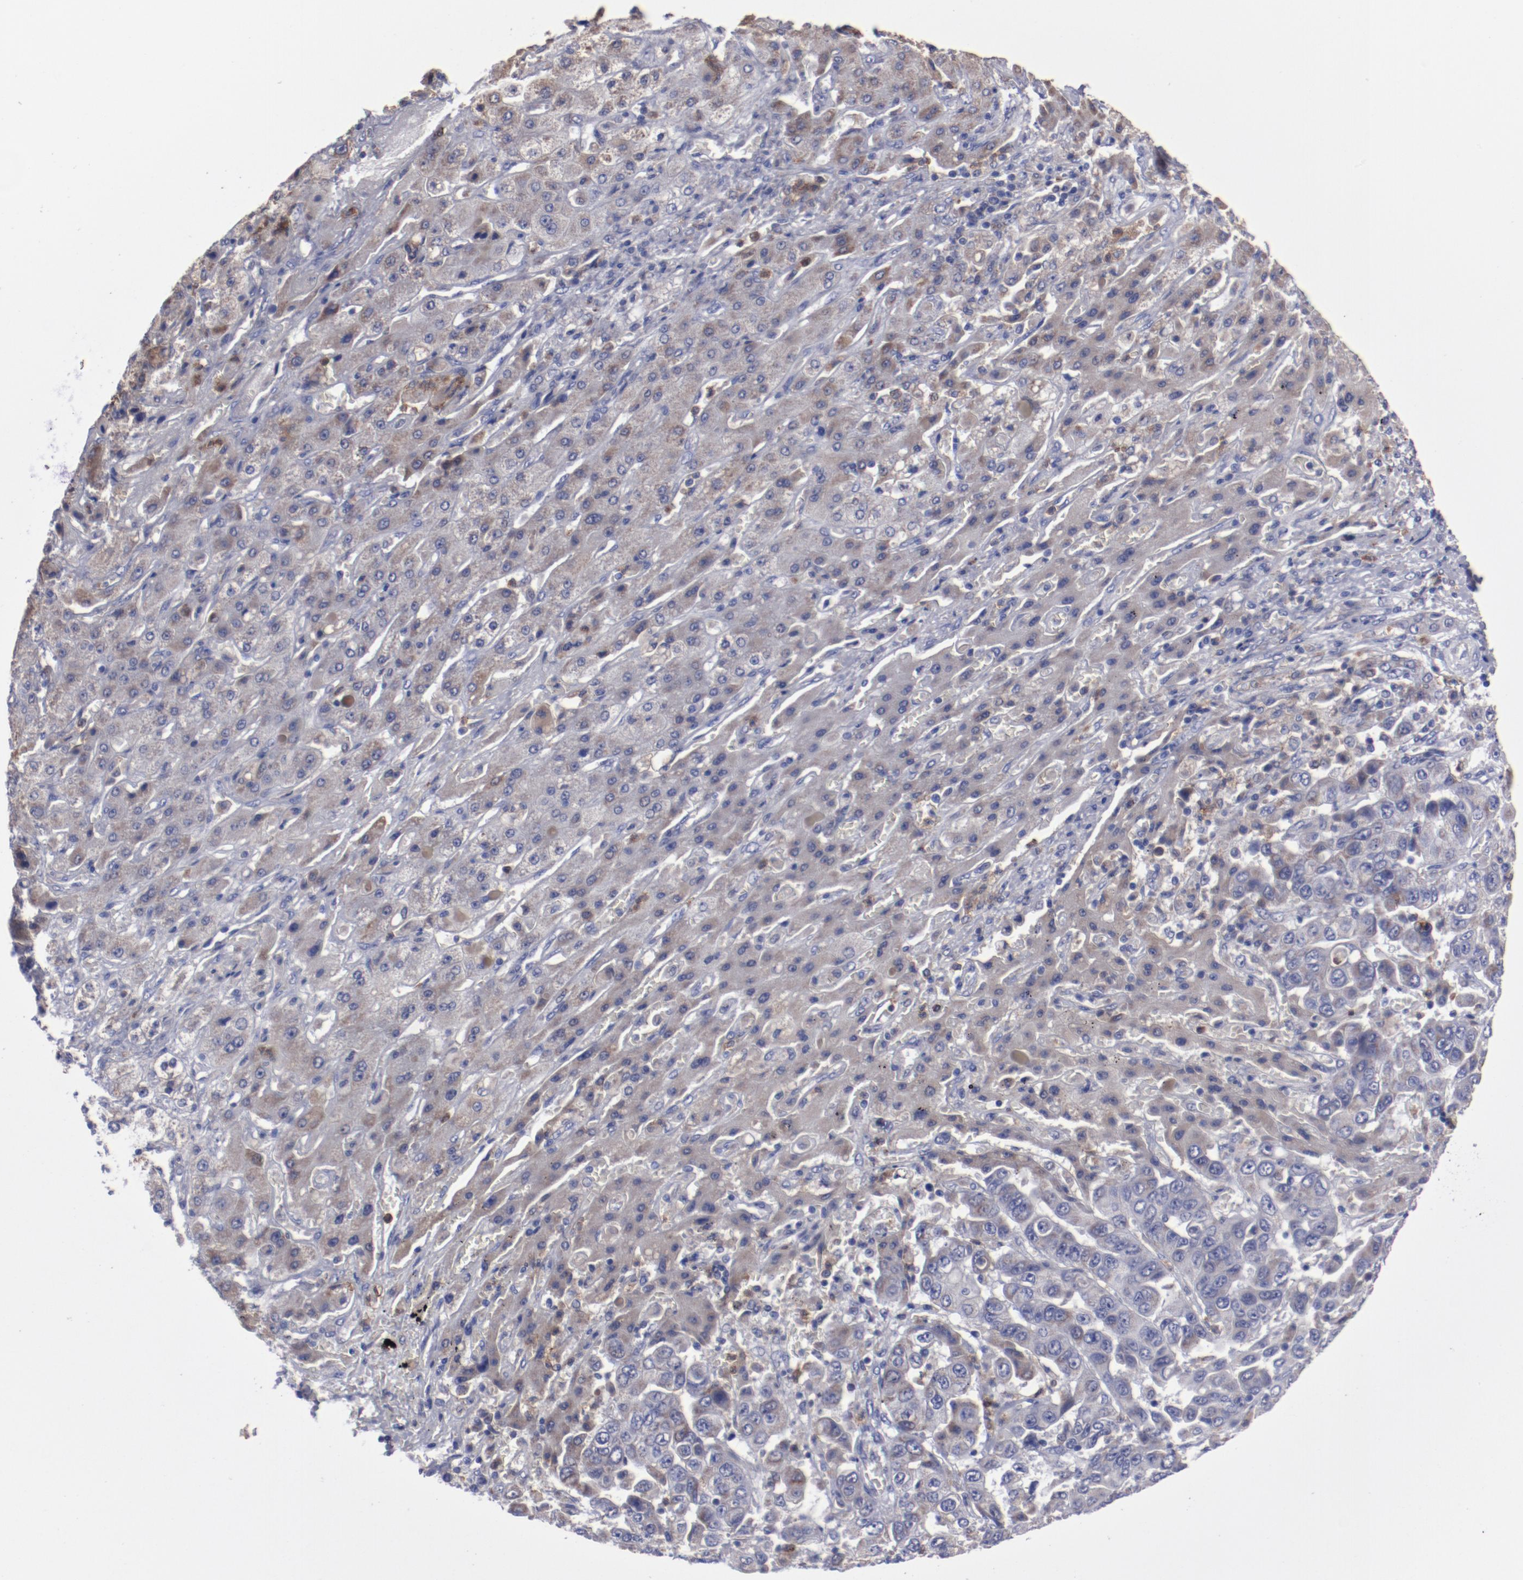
{"staining": {"intensity": "weak", "quantity": ">75%", "location": "cytoplasmic/membranous"}, "tissue": "liver cancer", "cell_type": "Tumor cells", "image_type": "cancer", "snomed": [{"axis": "morphology", "description": "Cholangiocarcinoma"}, {"axis": "topography", "description": "Liver"}], "caption": "DAB immunohistochemical staining of liver cancer shows weak cytoplasmic/membranous protein expression in about >75% of tumor cells.", "gene": "FGR", "patient": {"sex": "female", "age": 52}}